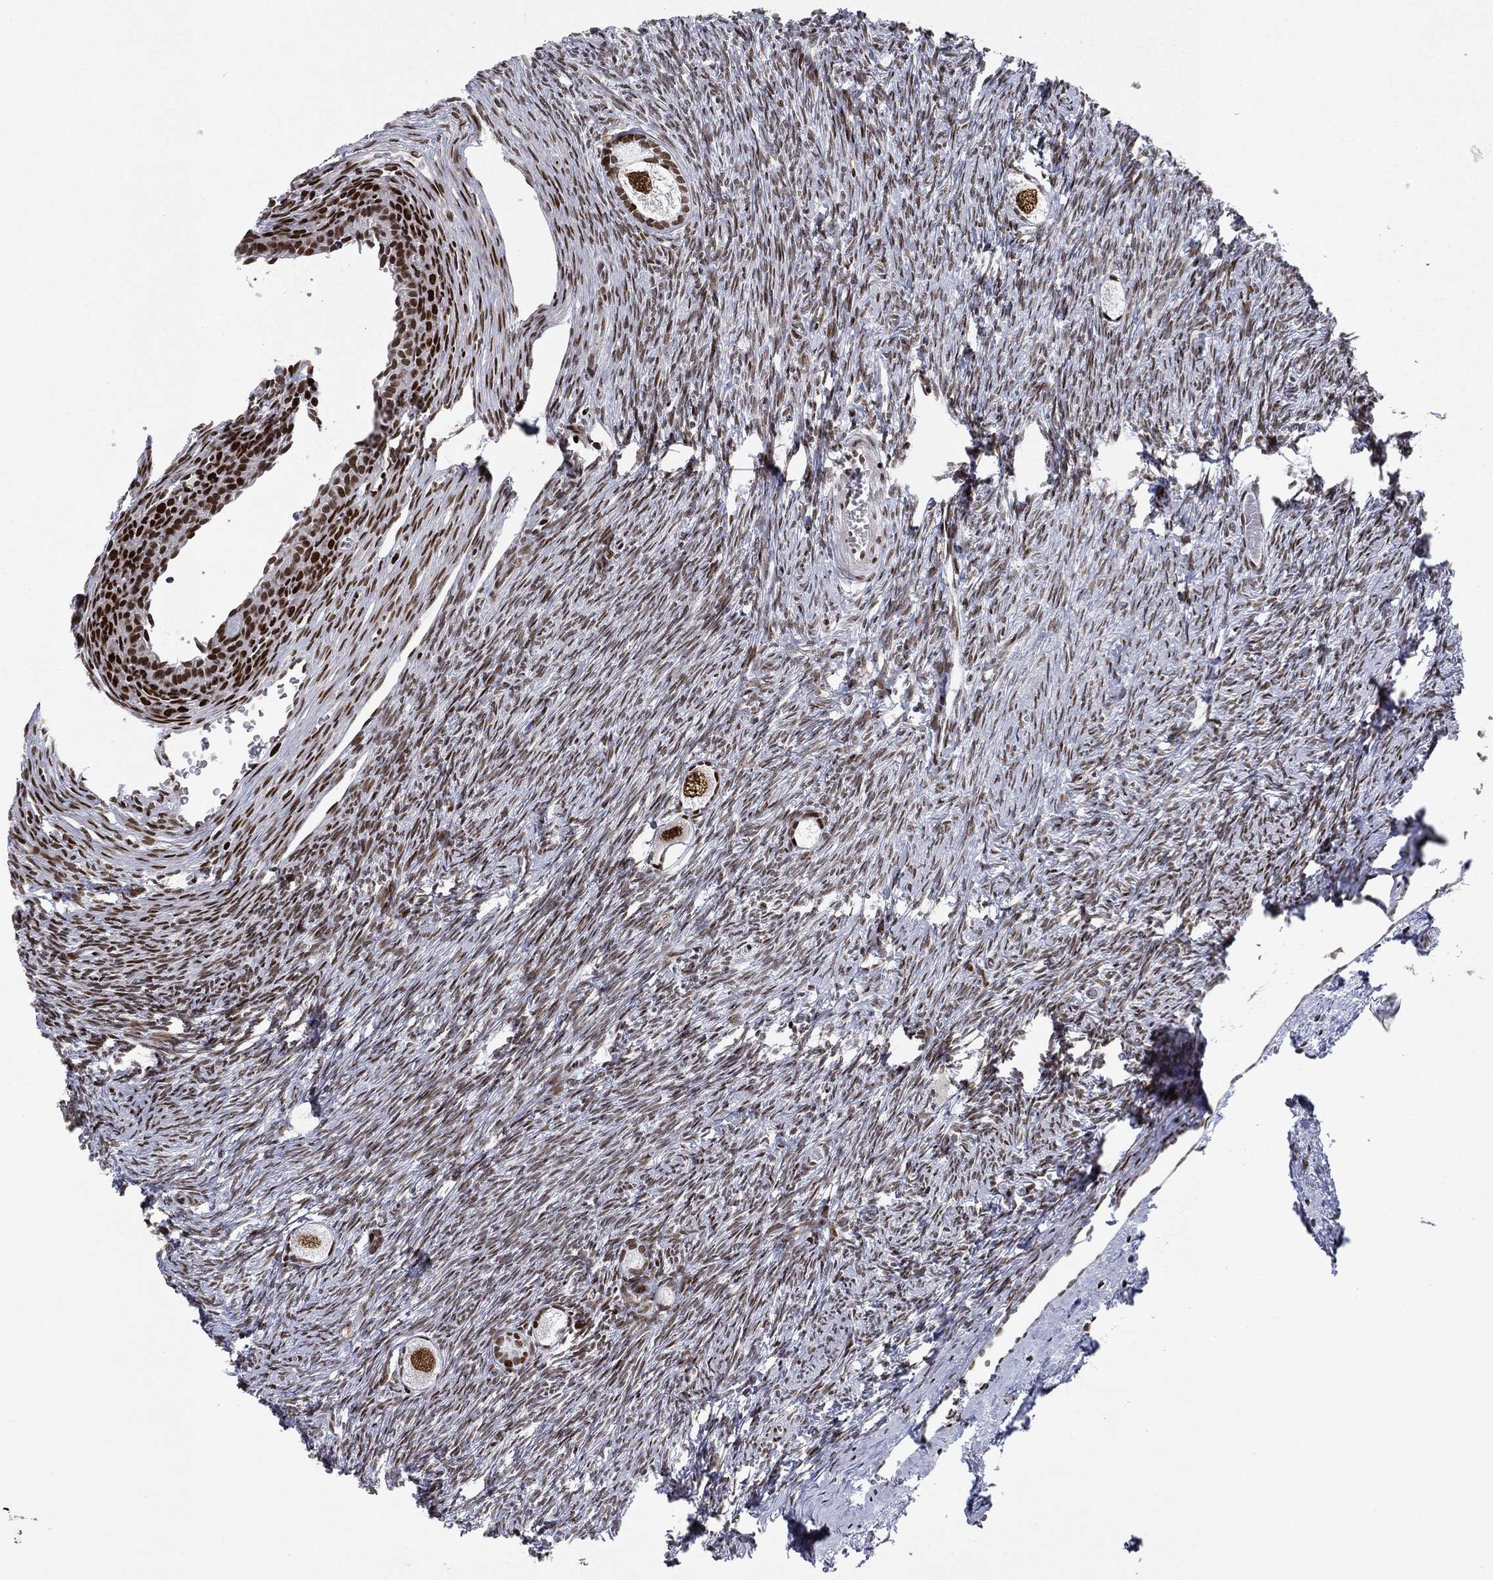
{"staining": {"intensity": "strong", "quantity": ">75%", "location": "nuclear"}, "tissue": "ovary", "cell_type": "Follicle cells", "image_type": "normal", "snomed": [{"axis": "morphology", "description": "Normal tissue, NOS"}, {"axis": "topography", "description": "Ovary"}], "caption": "High-magnification brightfield microscopy of unremarkable ovary stained with DAB (3,3'-diaminobenzidine) (brown) and counterstained with hematoxylin (blue). follicle cells exhibit strong nuclear staining is identified in approximately>75% of cells.", "gene": "RTF1", "patient": {"sex": "female", "age": 27}}